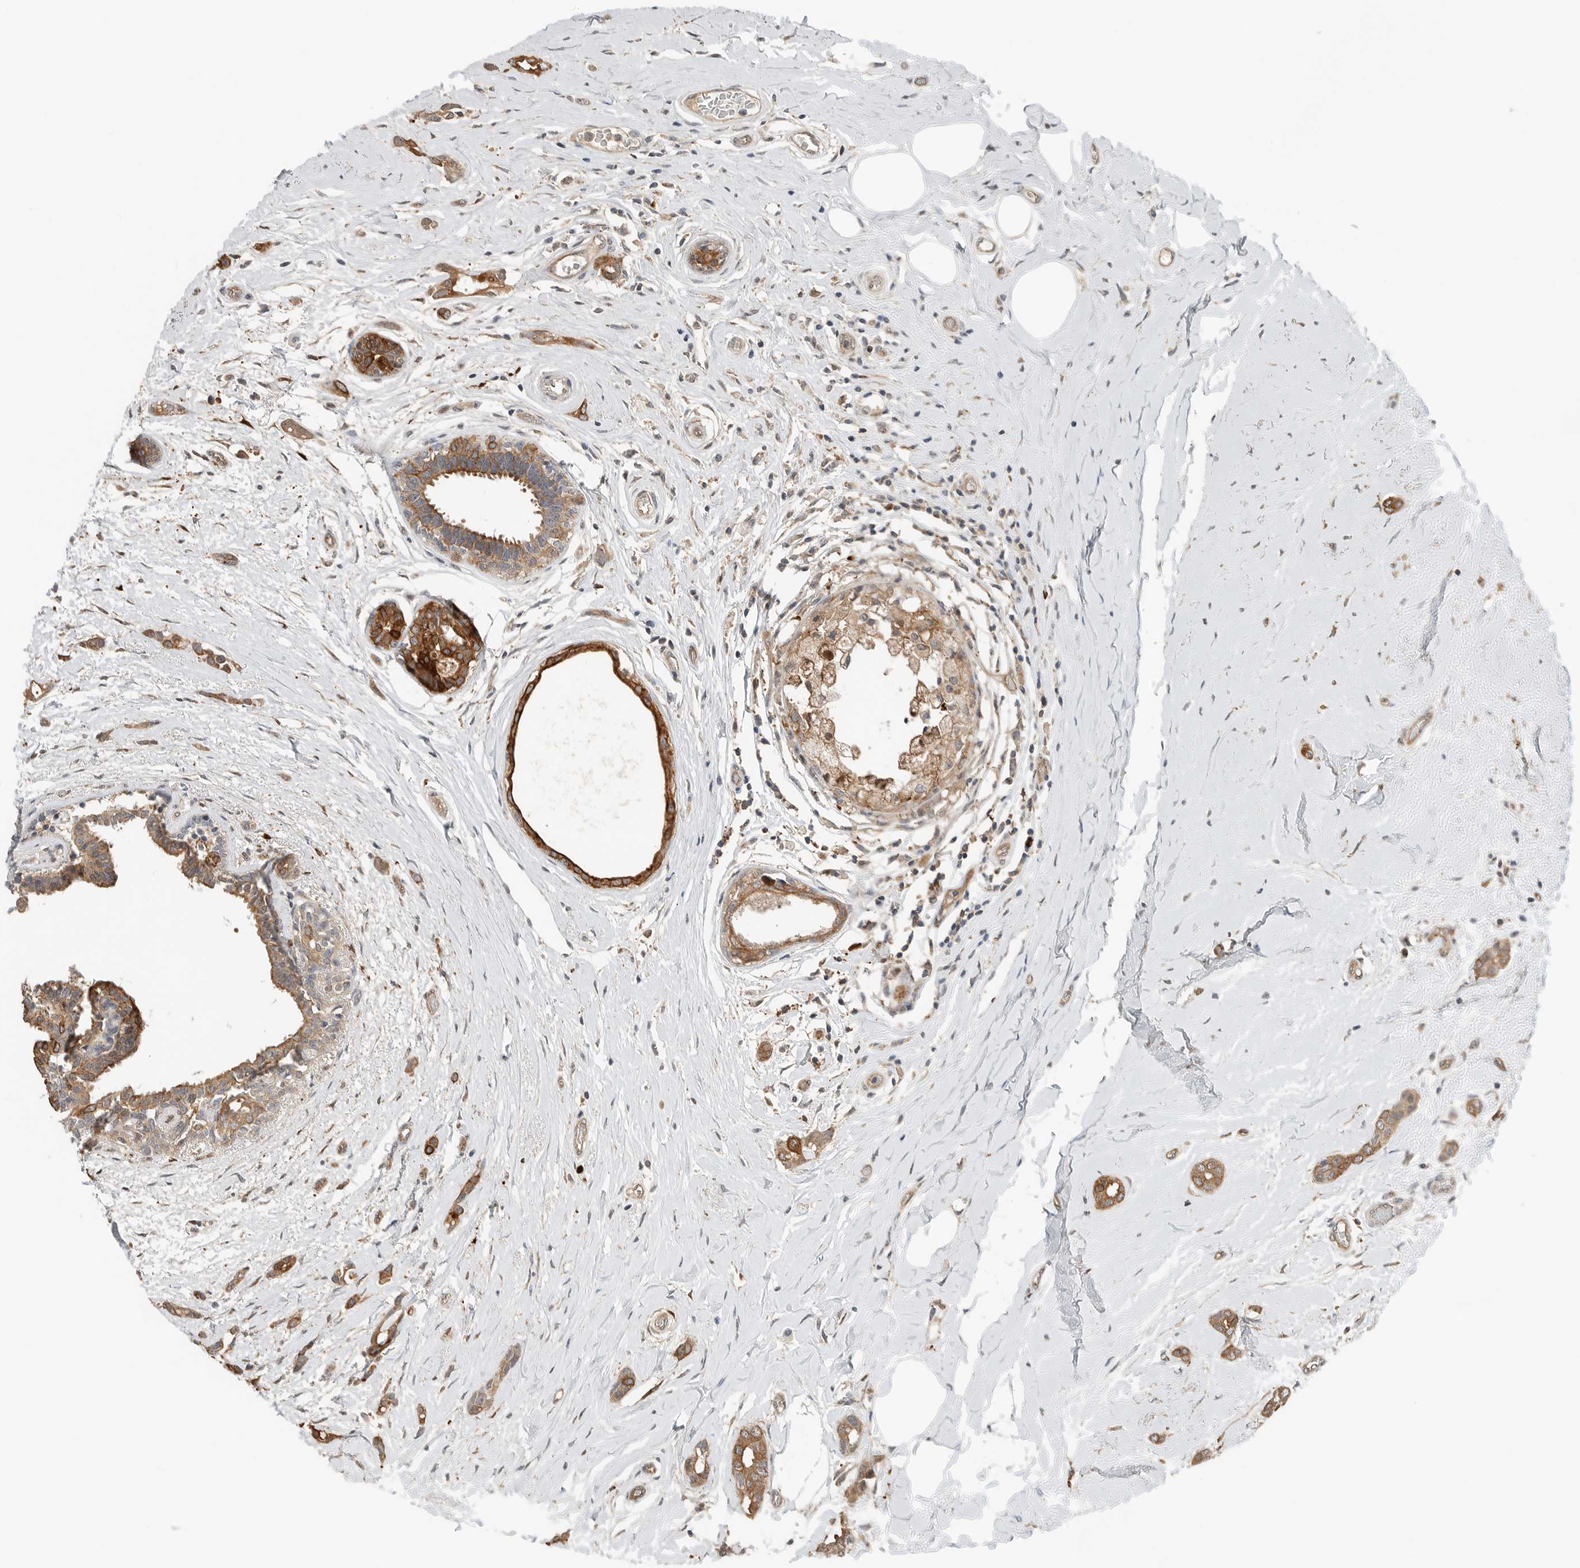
{"staining": {"intensity": "moderate", "quantity": ">75%", "location": "cytoplasmic/membranous"}, "tissue": "breast cancer", "cell_type": "Tumor cells", "image_type": "cancer", "snomed": [{"axis": "morphology", "description": "Duct carcinoma"}, {"axis": "topography", "description": "Breast"}], "caption": "Invasive ductal carcinoma (breast) stained for a protein (brown) displays moderate cytoplasmic/membranous positive staining in about >75% of tumor cells.", "gene": "XPNPEP1", "patient": {"sex": "female", "age": 55}}